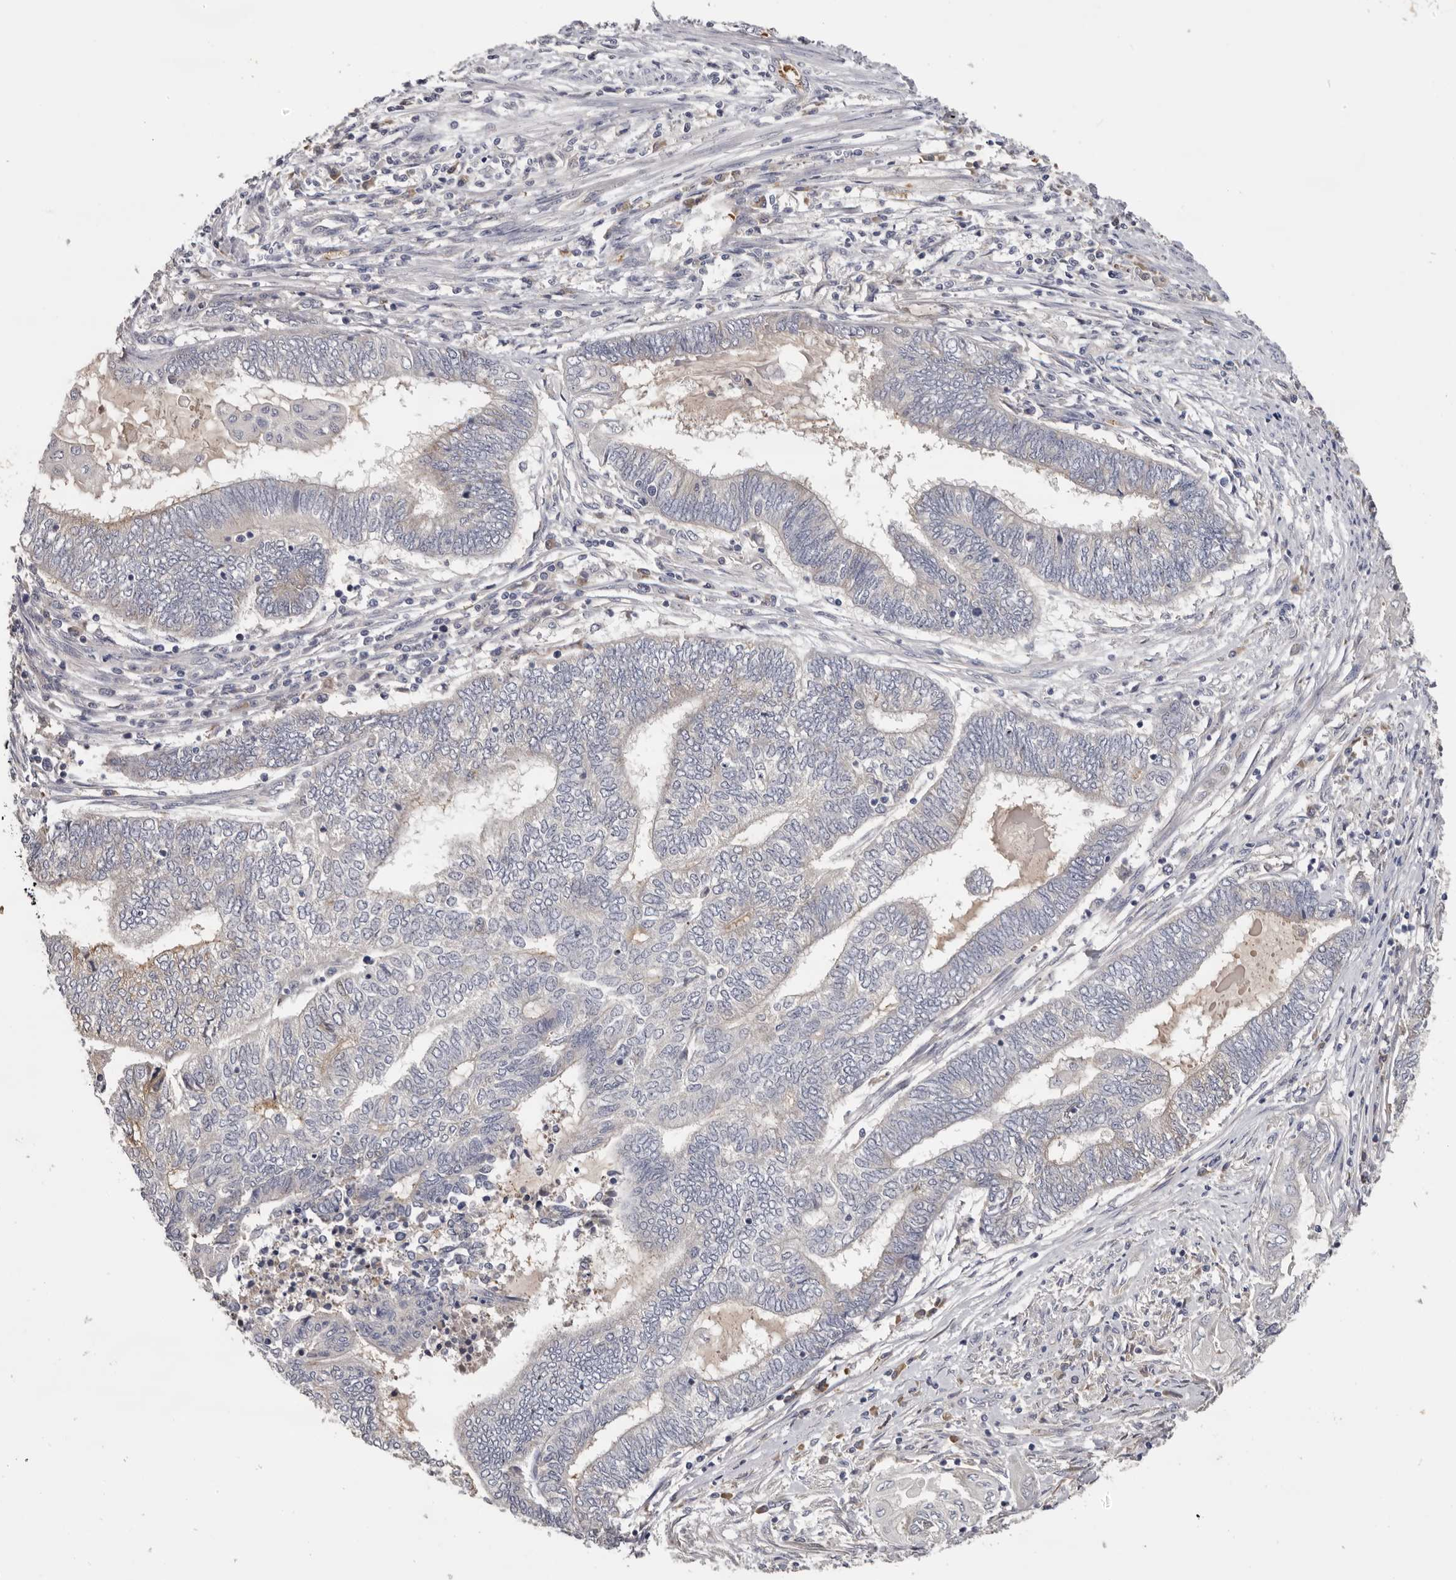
{"staining": {"intensity": "negative", "quantity": "none", "location": "none"}, "tissue": "endometrial cancer", "cell_type": "Tumor cells", "image_type": "cancer", "snomed": [{"axis": "morphology", "description": "Adenocarcinoma, NOS"}, {"axis": "topography", "description": "Uterus"}, {"axis": "topography", "description": "Endometrium"}], "caption": "Tumor cells show no significant protein positivity in endometrial cancer.", "gene": "KIF2B", "patient": {"sex": "female", "age": 70}}